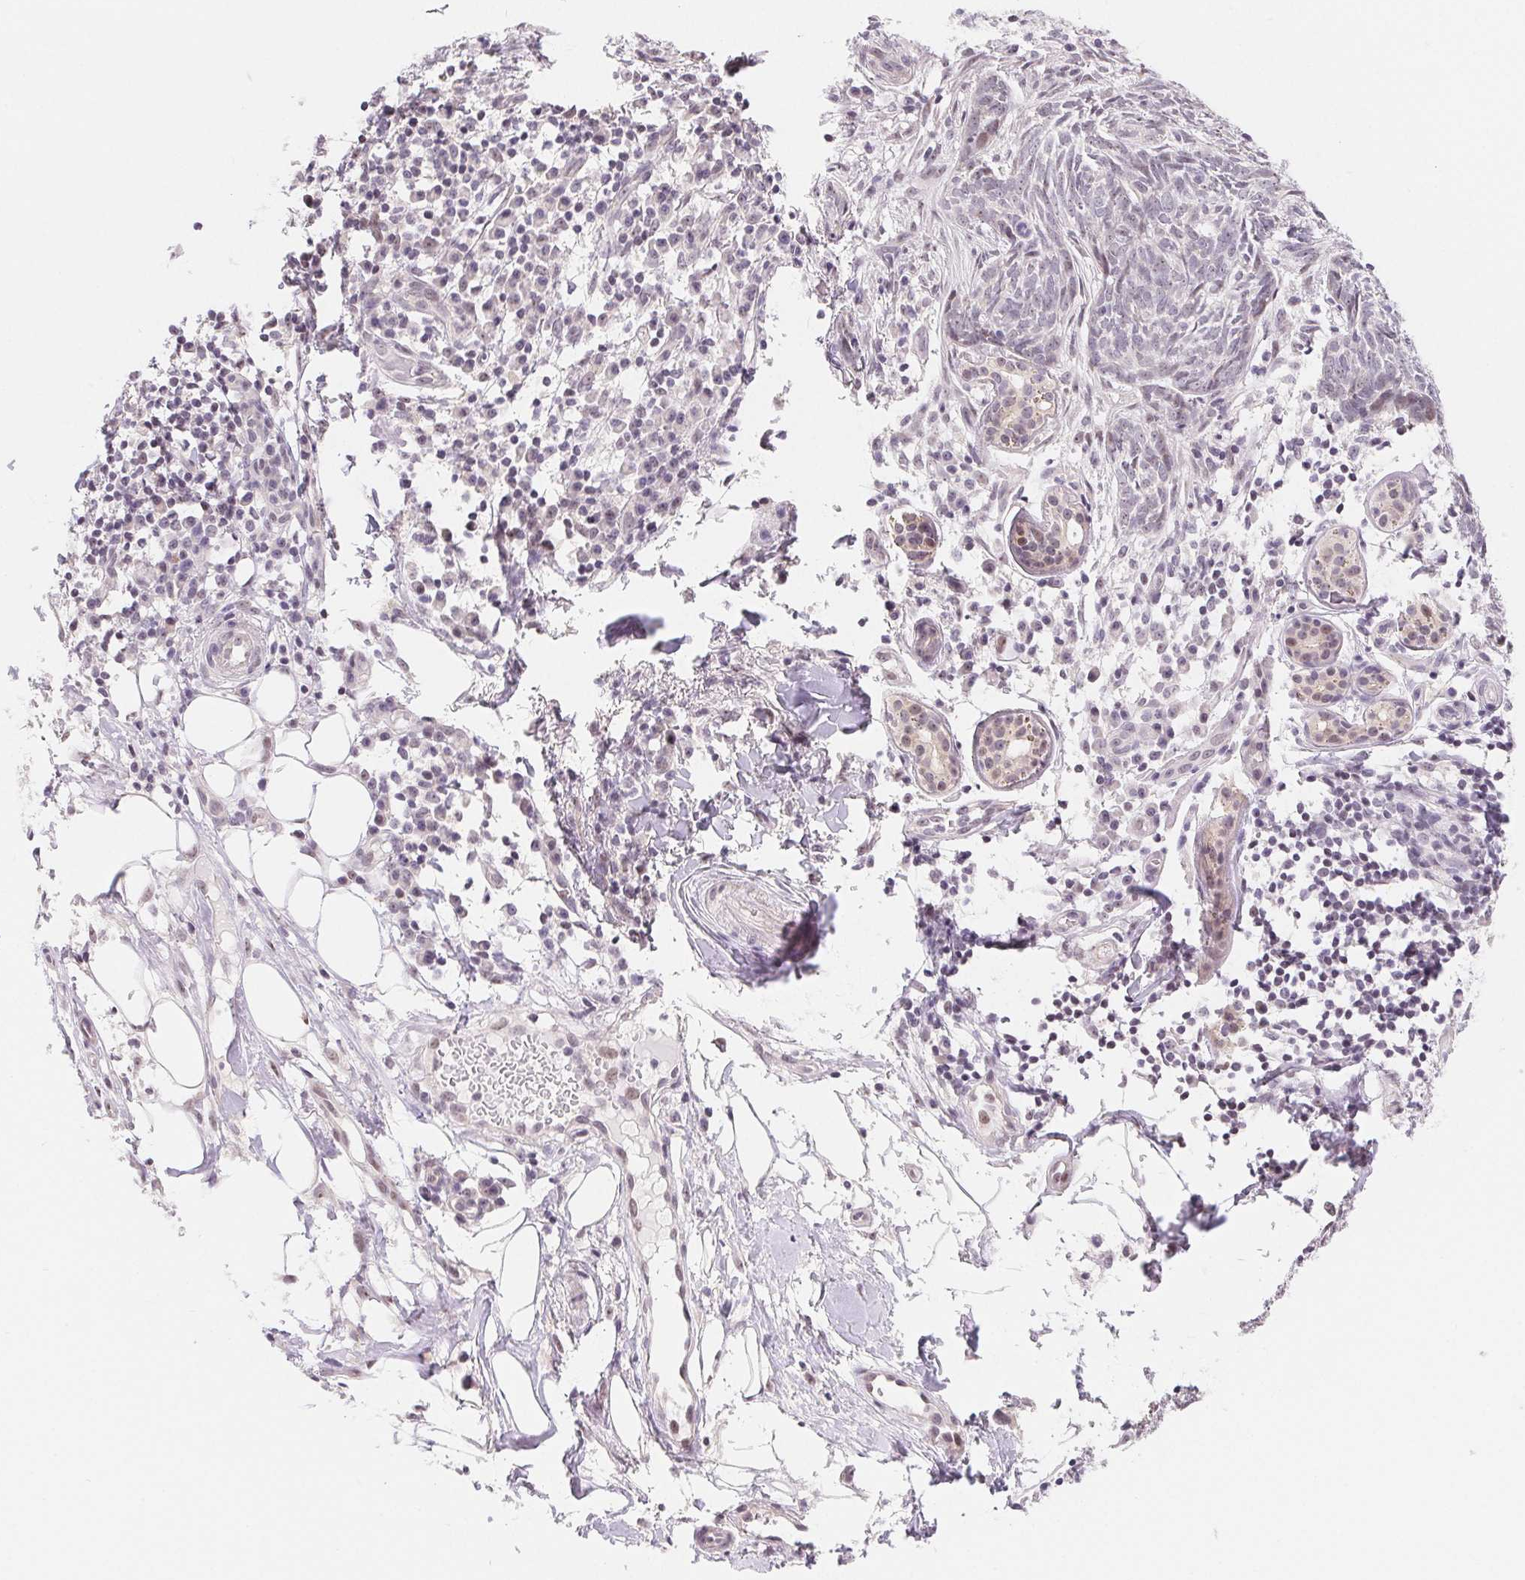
{"staining": {"intensity": "negative", "quantity": "none", "location": "none"}, "tissue": "skin cancer", "cell_type": "Tumor cells", "image_type": "cancer", "snomed": [{"axis": "morphology", "description": "Basal cell carcinoma"}, {"axis": "topography", "description": "Skin"}], "caption": "An immunohistochemistry (IHC) micrograph of skin cancer is shown. There is no staining in tumor cells of skin cancer.", "gene": "LCA5L", "patient": {"sex": "female", "age": 93}}